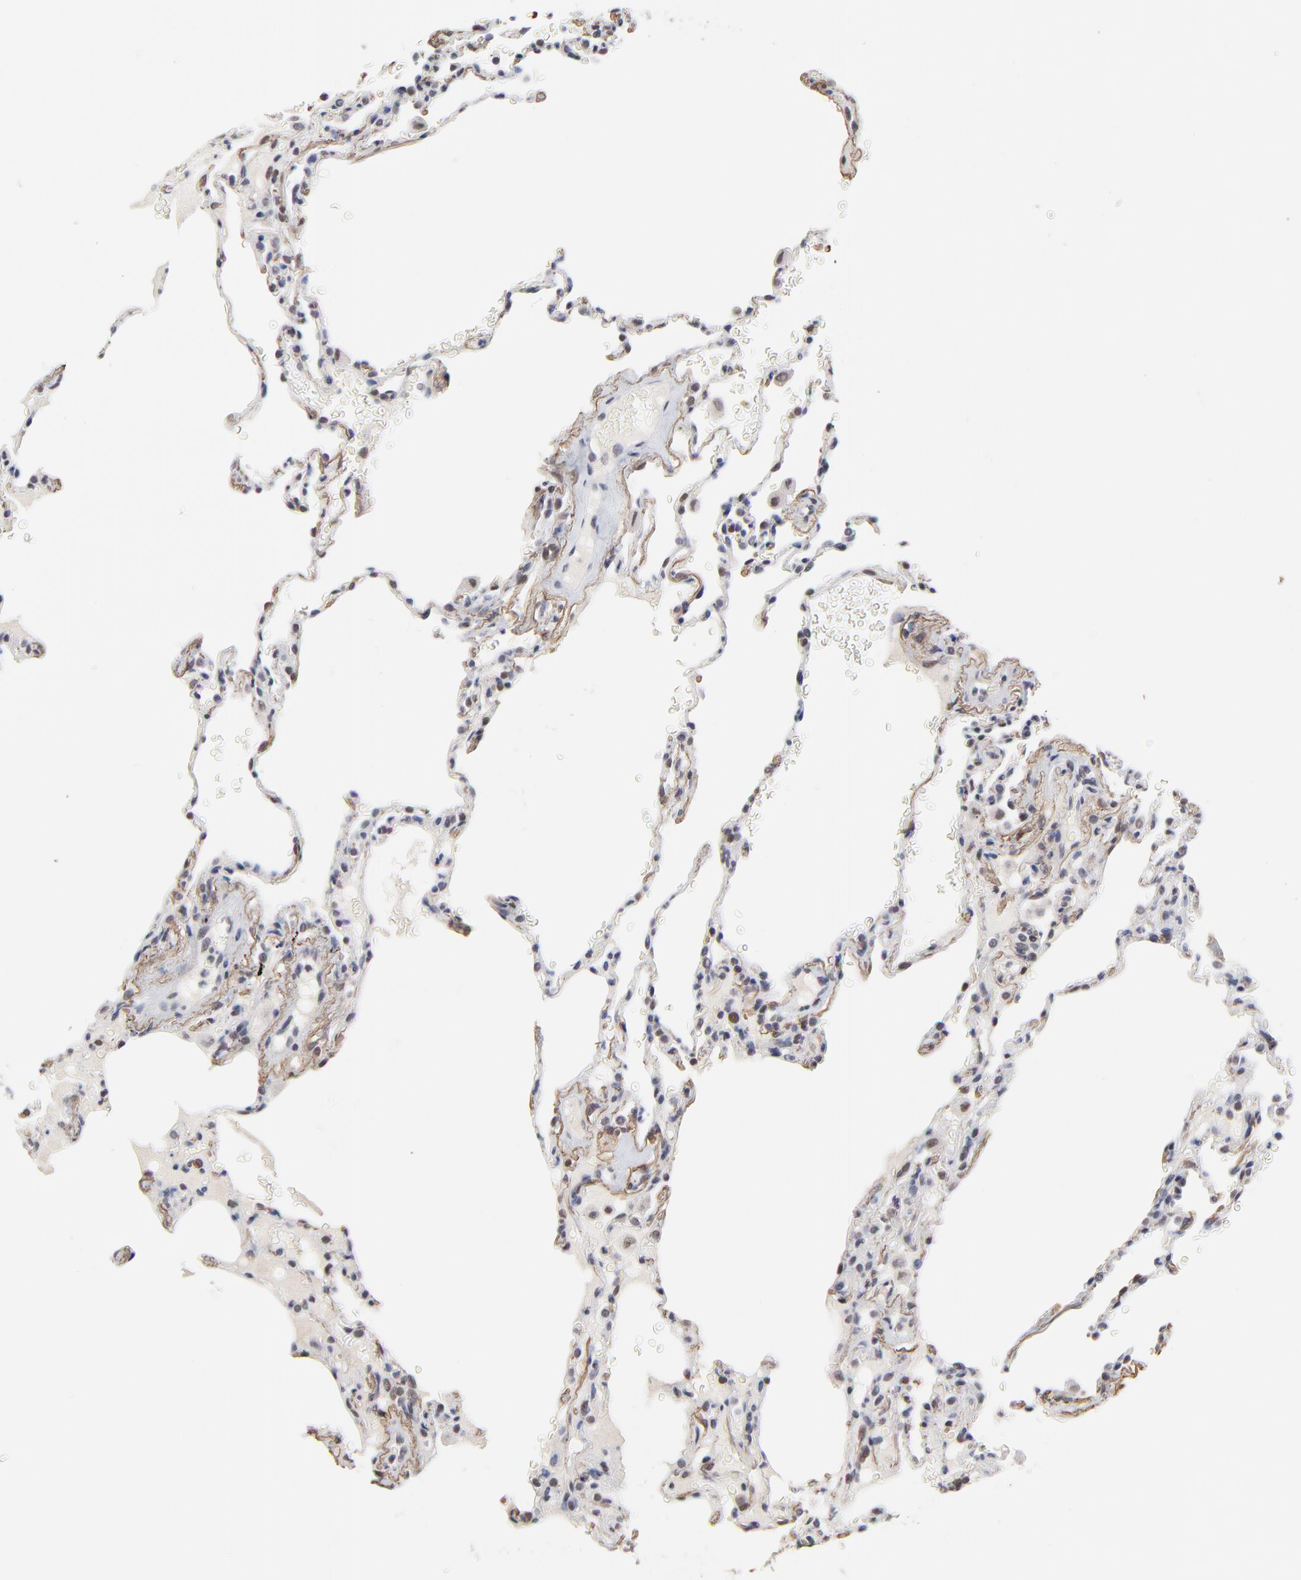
{"staining": {"intensity": "weak", "quantity": "<25%", "location": "nuclear"}, "tissue": "lung", "cell_type": "Alveolar cells", "image_type": "normal", "snomed": [{"axis": "morphology", "description": "Normal tissue, NOS"}, {"axis": "topography", "description": "Lung"}], "caption": "Immunohistochemistry (IHC) image of unremarkable human lung stained for a protein (brown), which displays no staining in alveolar cells.", "gene": "OGFOD1", "patient": {"sex": "male", "age": 59}}